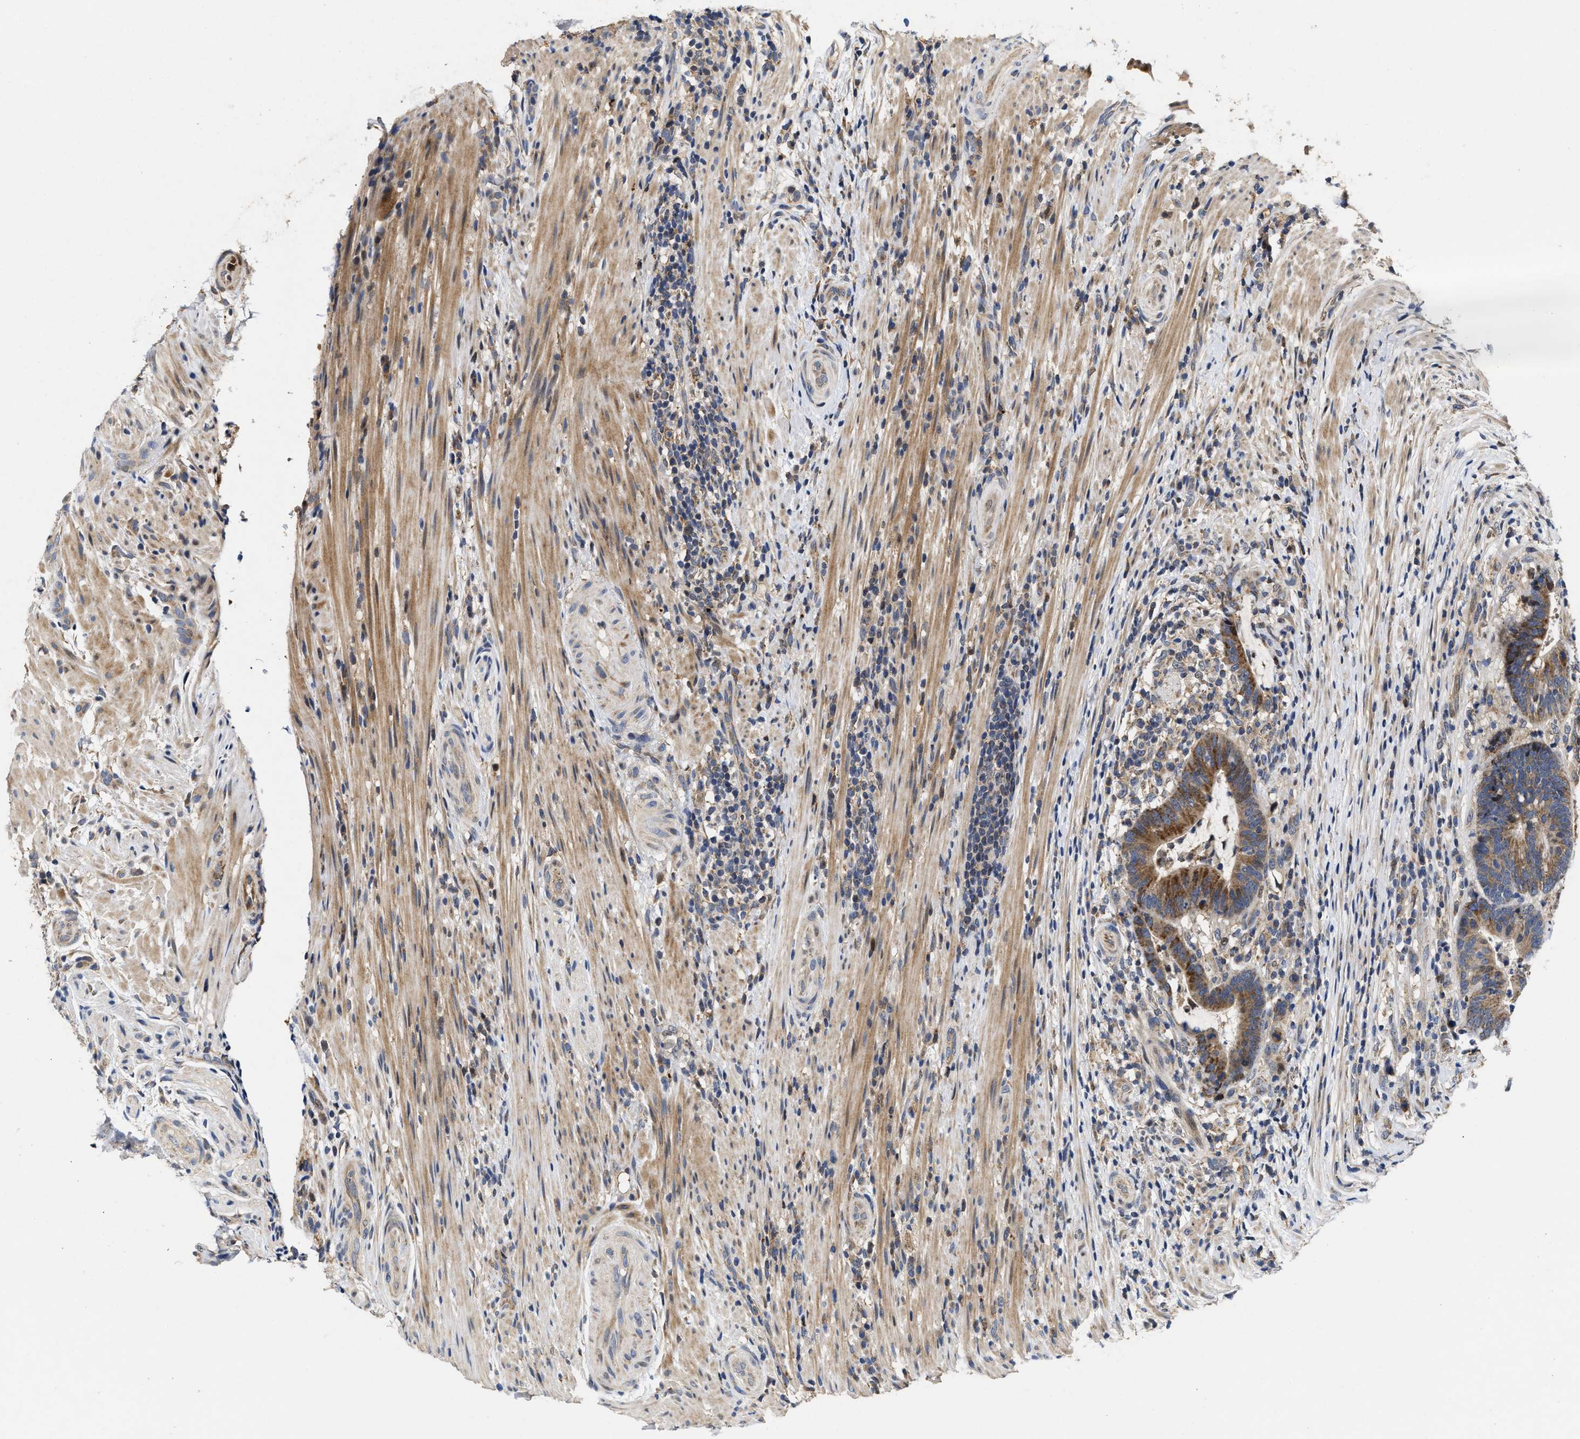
{"staining": {"intensity": "moderate", "quantity": ">75%", "location": "cytoplasmic/membranous"}, "tissue": "colorectal cancer", "cell_type": "Tumor cells", "image_type": "cancer", "snomed": [{"axis": "morphology", "description": "Adenocarcinoma, NOS"}, {"axis": "topography", "description": "Colon"}], "caption": "Approximately >75% of tumor cells in human colorectal cancer show moderate cytoplasmic/membranous protein expression as visualized by brown immunohistochemical staining.", "gene": "SCYL2", "patient": {"sex": "female", "age": 66}}